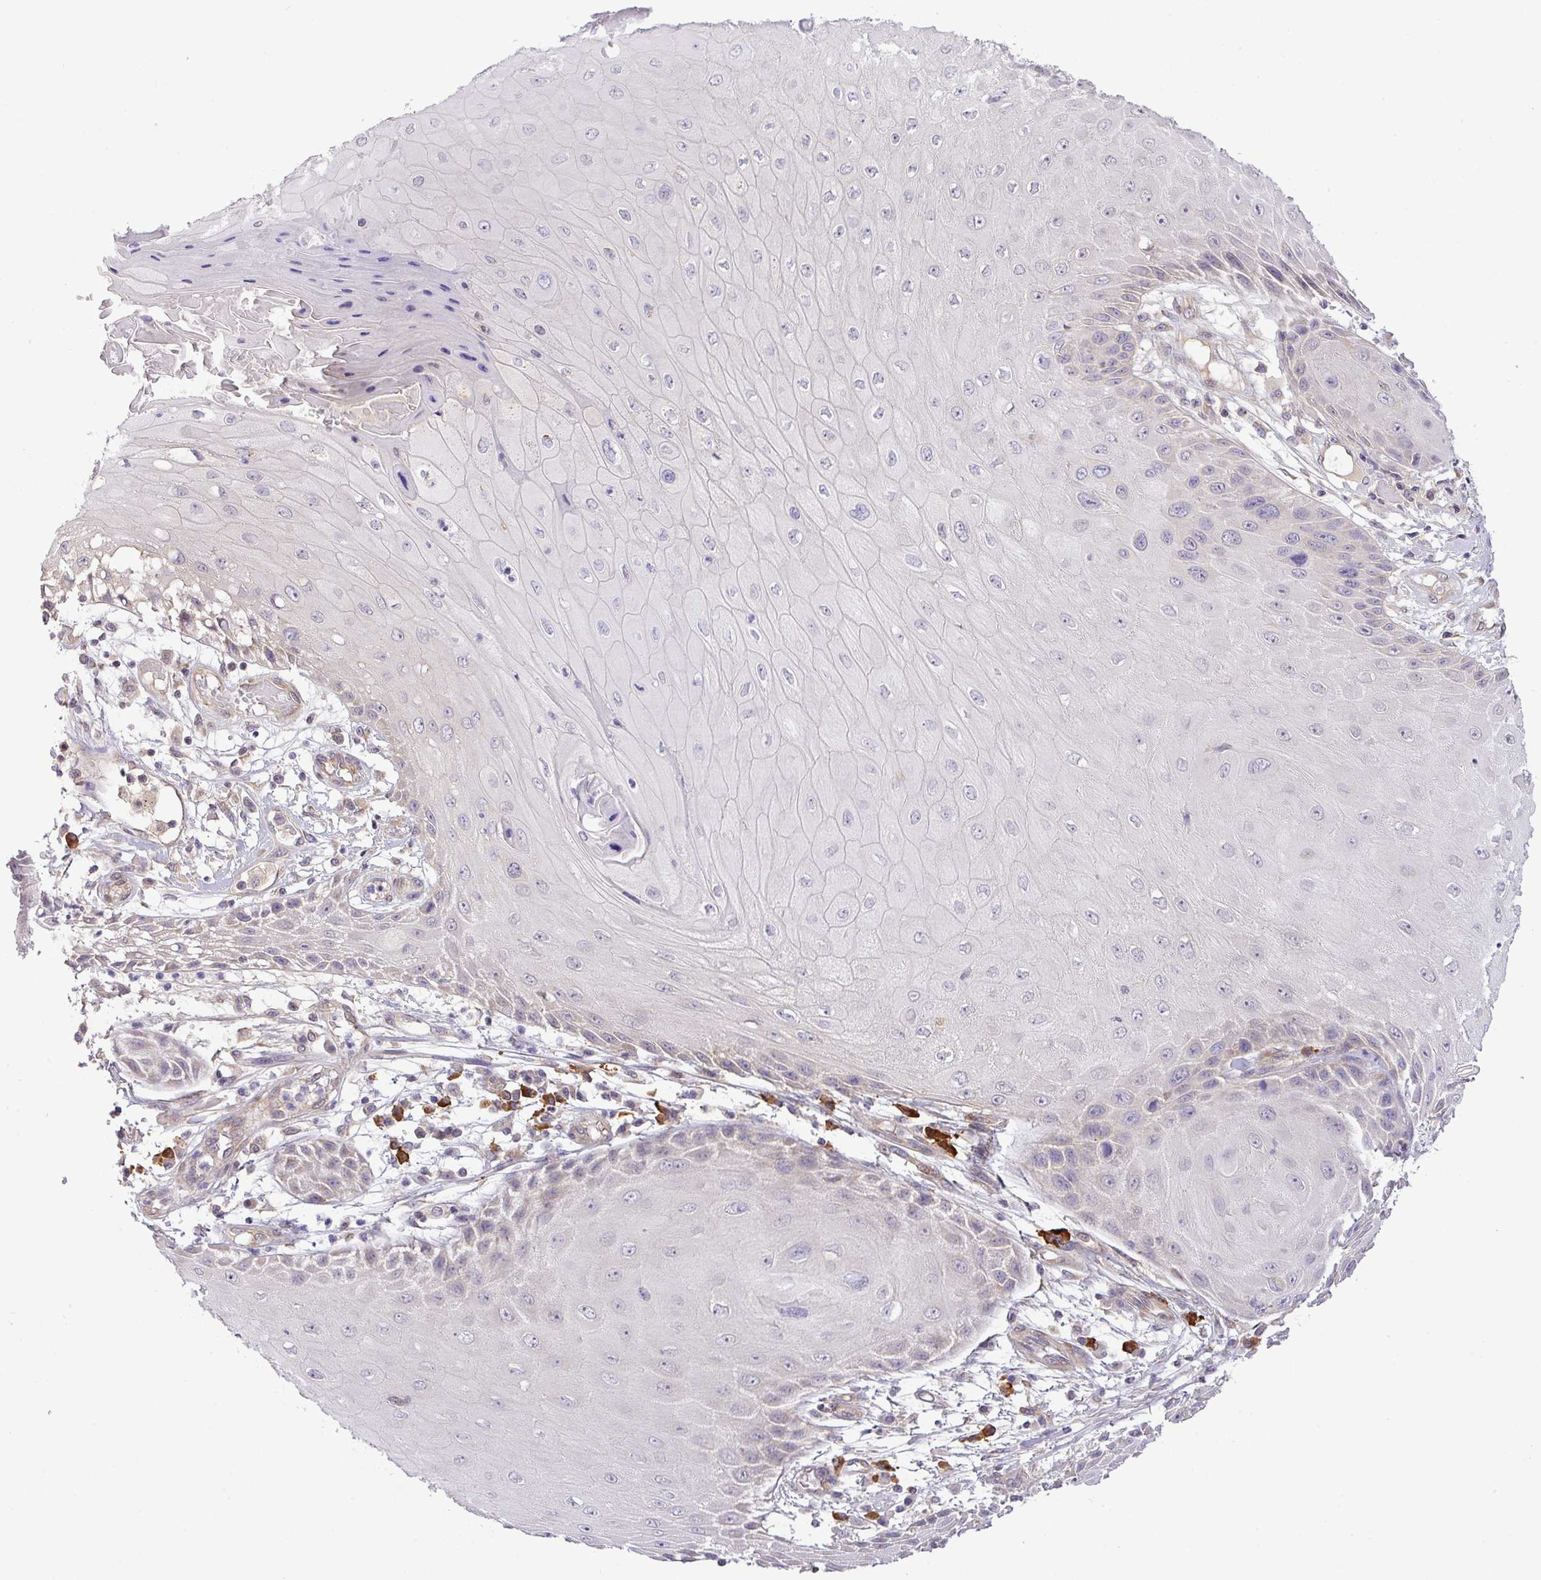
{"staining": {"intensity": "negative", "quantity": "none", "location": "none"}, "tissue": "skin cancer", "cell_type": "Tumor cells", "image_type": "cancer", "snomed": [{"axis": "morphology", "description": "Squamous cell carcinoma, NOS"}, {"axis": "topography", "description": "Skin"}, {"axis": "topography", "description": "Vulva"}], "caption": "Immunohistochemistry (IHC) micrograph of neoplastic tissue: skin cancer (squamous cell carcinoma) stained with DAB (3,3'-diaminobenzidine) reveals no significant protein positivity in tumor cells.", "gene": "FAM222B", "patient": {"sex": "female", "age": 44}}